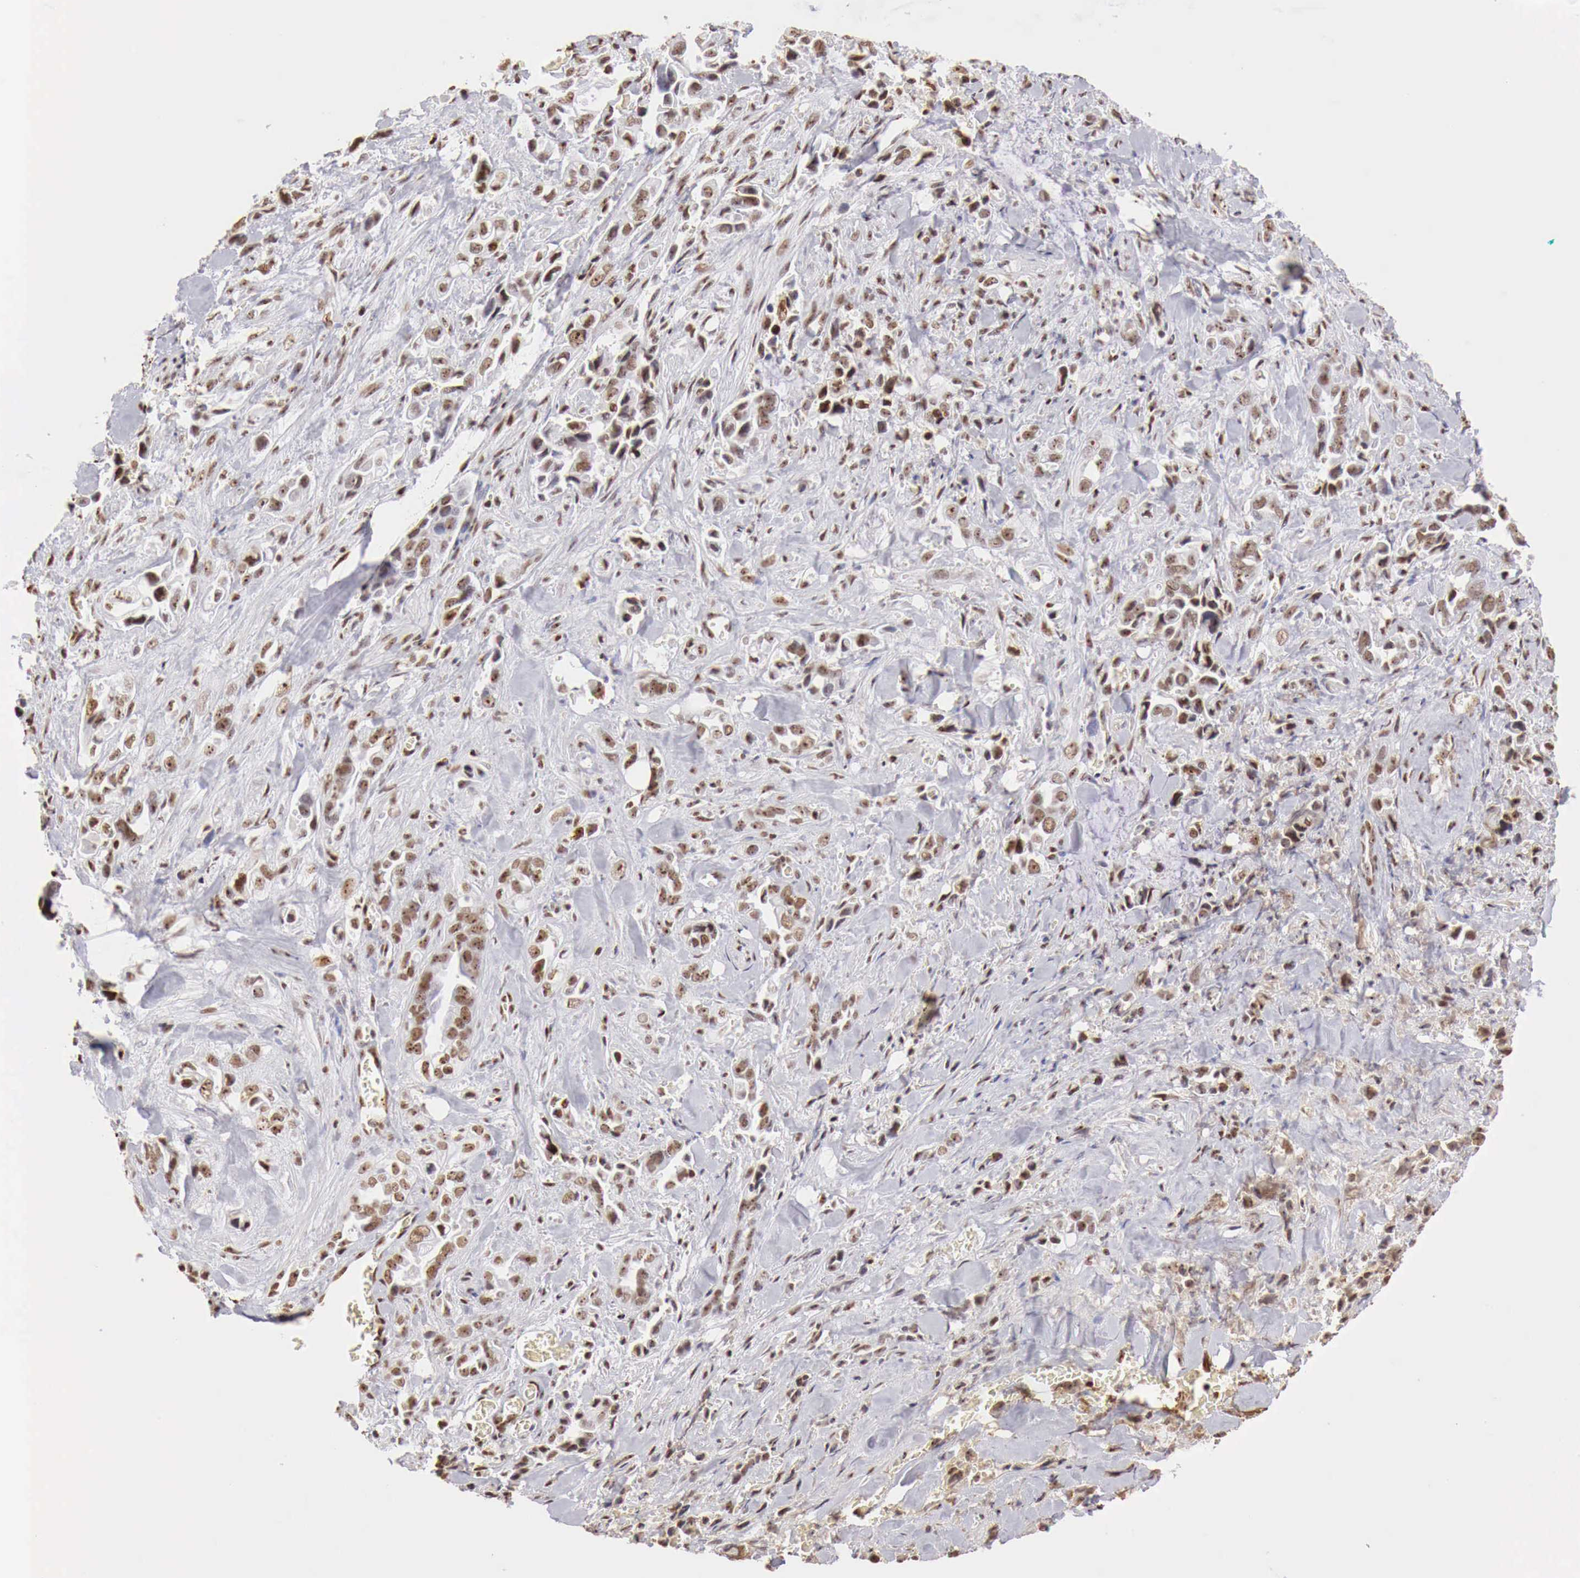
{"staining": {"intensity": "strong", "quantity": ">75%", "location": "nuclear"}, "tissue": "pancreatic cancer", "cell_type": "Tumor cells", "image_type": "cancer", "snomed": [{"axis": "morphology", "description": "Adenocarcinoma, NOS"}, {"axis": "topography", "description": "Pancreas"}], "caption": "A micrograph of human adenocarcinoma (pancreatic) stained for a protein demonstrates strong nuclear brown staining in tumor cells. The protein is shown in brown color, while the nuclei are stained blue.", "gene": "DKC1", "patient": {"sex": "male", "age": 69}}